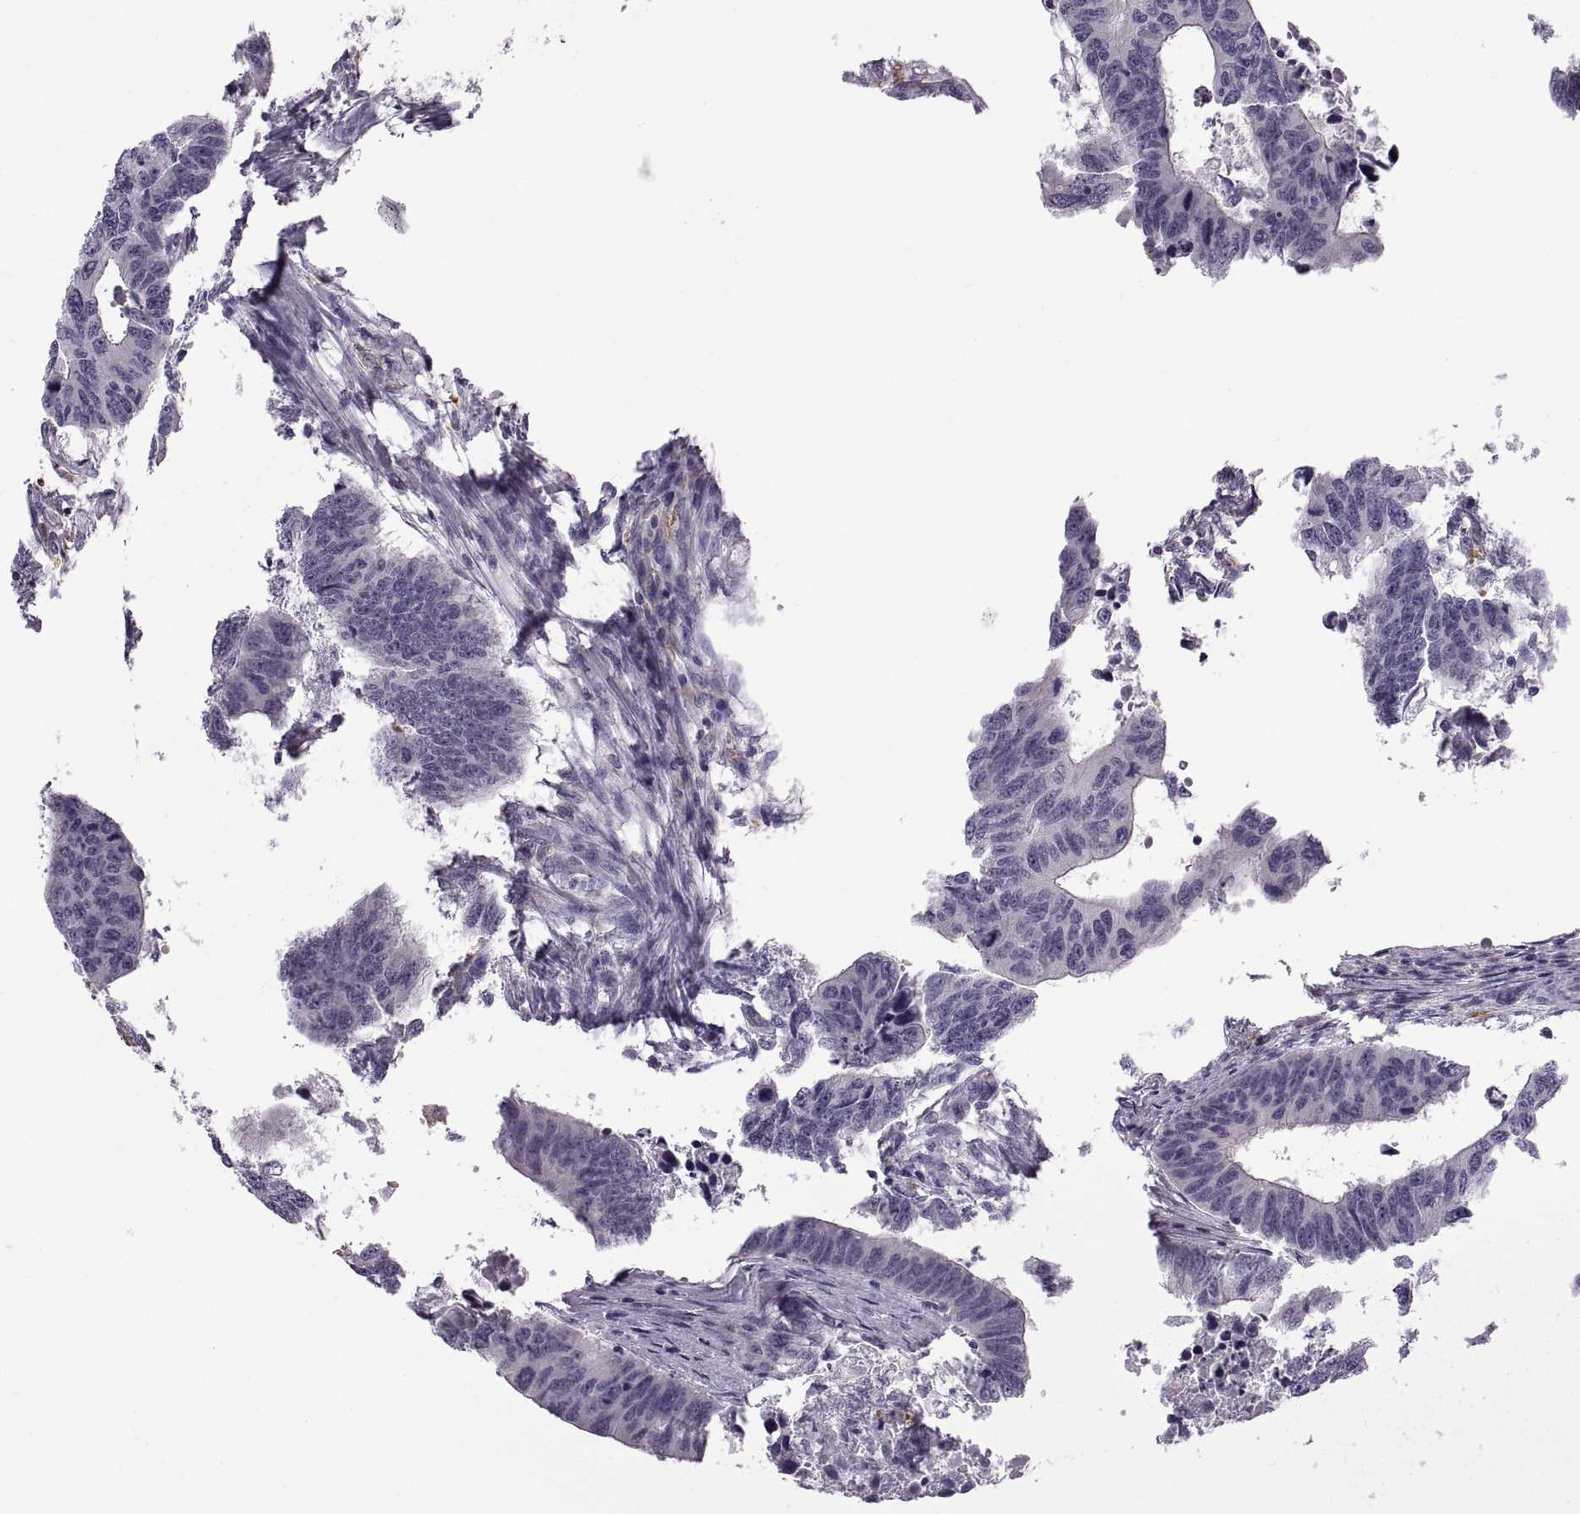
{"staining": {"intensity": "negative", "quantity": "none", "location": "none"}, "tissue": "colorectal cancer", "cell_type": "Tumor cells", "image_type": "cancer", "snomed": [{"axis": "morphology", "description": "Adenocarcinoma, NOS"}, {"axis": "topography", "description": "Rectum"}], "caption": "IHC micrograph of human adenocarcinoma (colorectal) stained for a protein (brown), which exhibits no expression in tumor cells.", "gene": "MEIOC", "patient": {"sex": "female", "age": 85}}